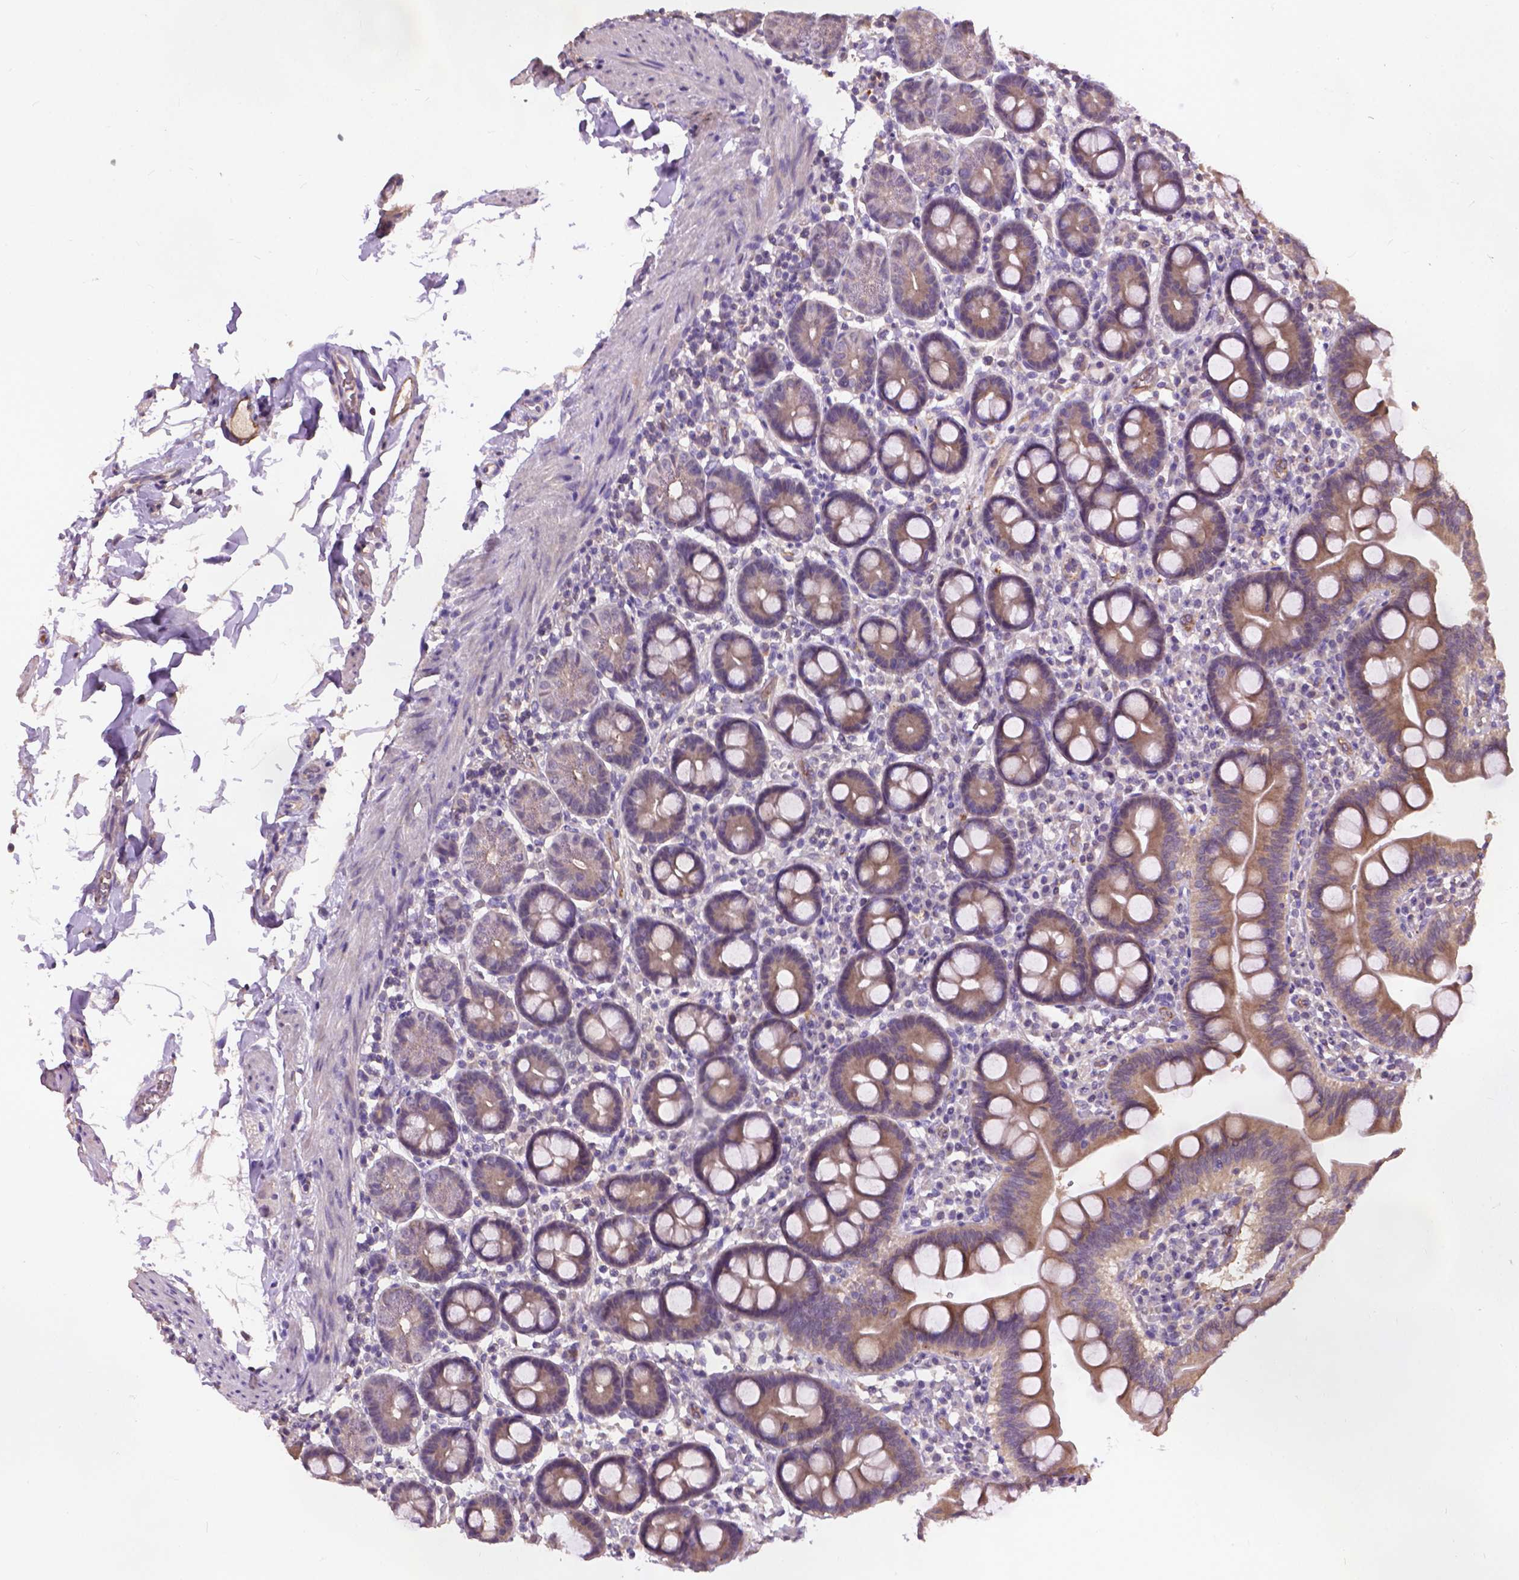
{"staining": {"intensity": "moderate", "quantity": ">75%", "location": "cytoplasmic/membranous"}, "tissue": "duodenum", "cell_type": "Glandular cells", "image_type": "normal", "snomed": [{"axis": "morphology", "description": "Normal tissue, NOS"}, {"axis": "topography", "description": "Pancreas"}, {"axis": "topography", "description": "Duodenum"}], "caption": "Glandular cells reveal moderate cytoplasmic/membranous positivity in approximately >75% of cells in unremarkable duodenum.", "gene": "ZNF337", "patient": {"sex": "male", "age": 59}}